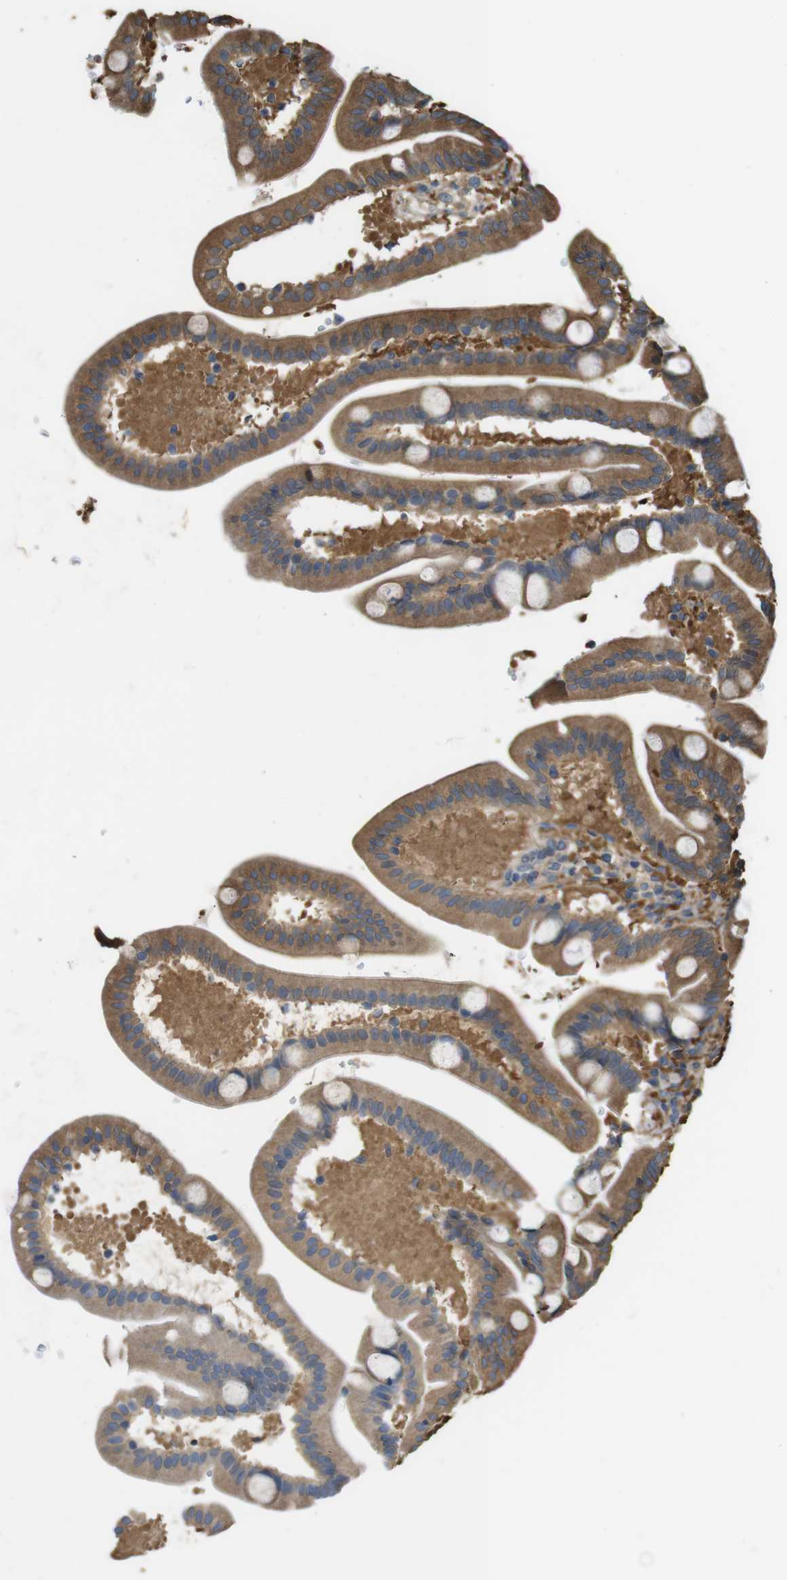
{"staining": {"intensity": "moderate", "quantity": ">75%", "location": "cytoplasmic/membranous"}, "tissue": "duodenum", "cell_type": "Glandular cells", "image_type": "normal", "snomed": [{"axis": "morphology", "description": "Normal tissue, NOS"}, {"axis": "topography", "description": "Duodenum"}], "caption": "A brown stain shows moderate cytoplasmic/membranous staining of a protein in glandular cells of unremarkable duodenum.", "gene": "ARHGDIA", "patient": {"sex": "male", "age": 54}}